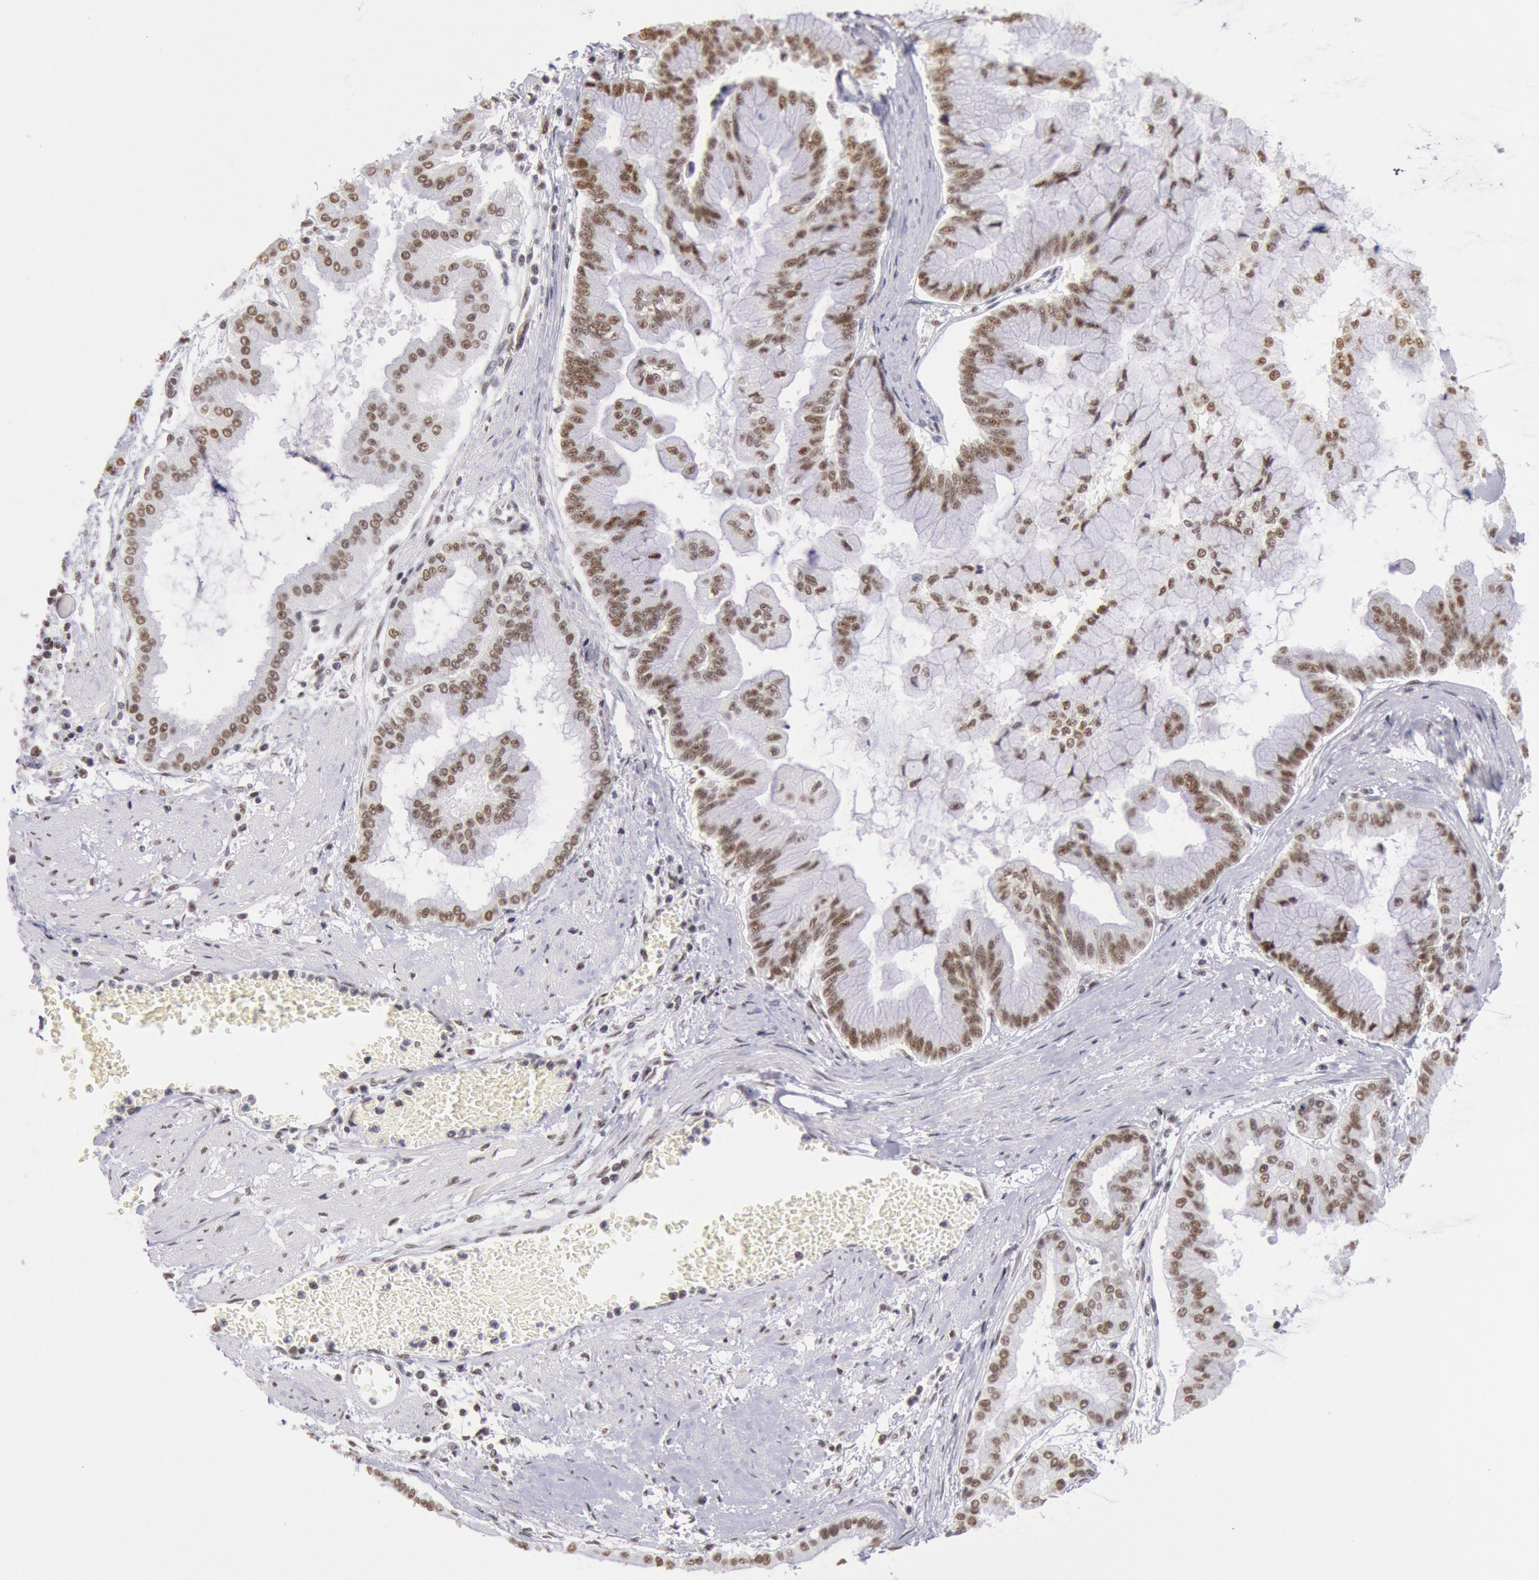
{"staining": {"intensity": "moderate", "quantity": ">75%", "location": "nuclear"}, "tissue": "liver cancer", "cell_type": "Tumor cells", "image_type": "cancer", "snomed": [{"axis": "morphology", "description": "Cholangiocarcinoma"}, {"axis": "topography", "description": "Liver"}], "caption": "Immunohistochemistry (IHC) micrograph of human cholangiocarcinoma (liver) stained for a protein (brown), which displays medium levels of moderate nuclear positivity in approximately >75% of tumor cells.", "gene": "SNRPD3", "patient": {"sex": "female", "age": 79}}